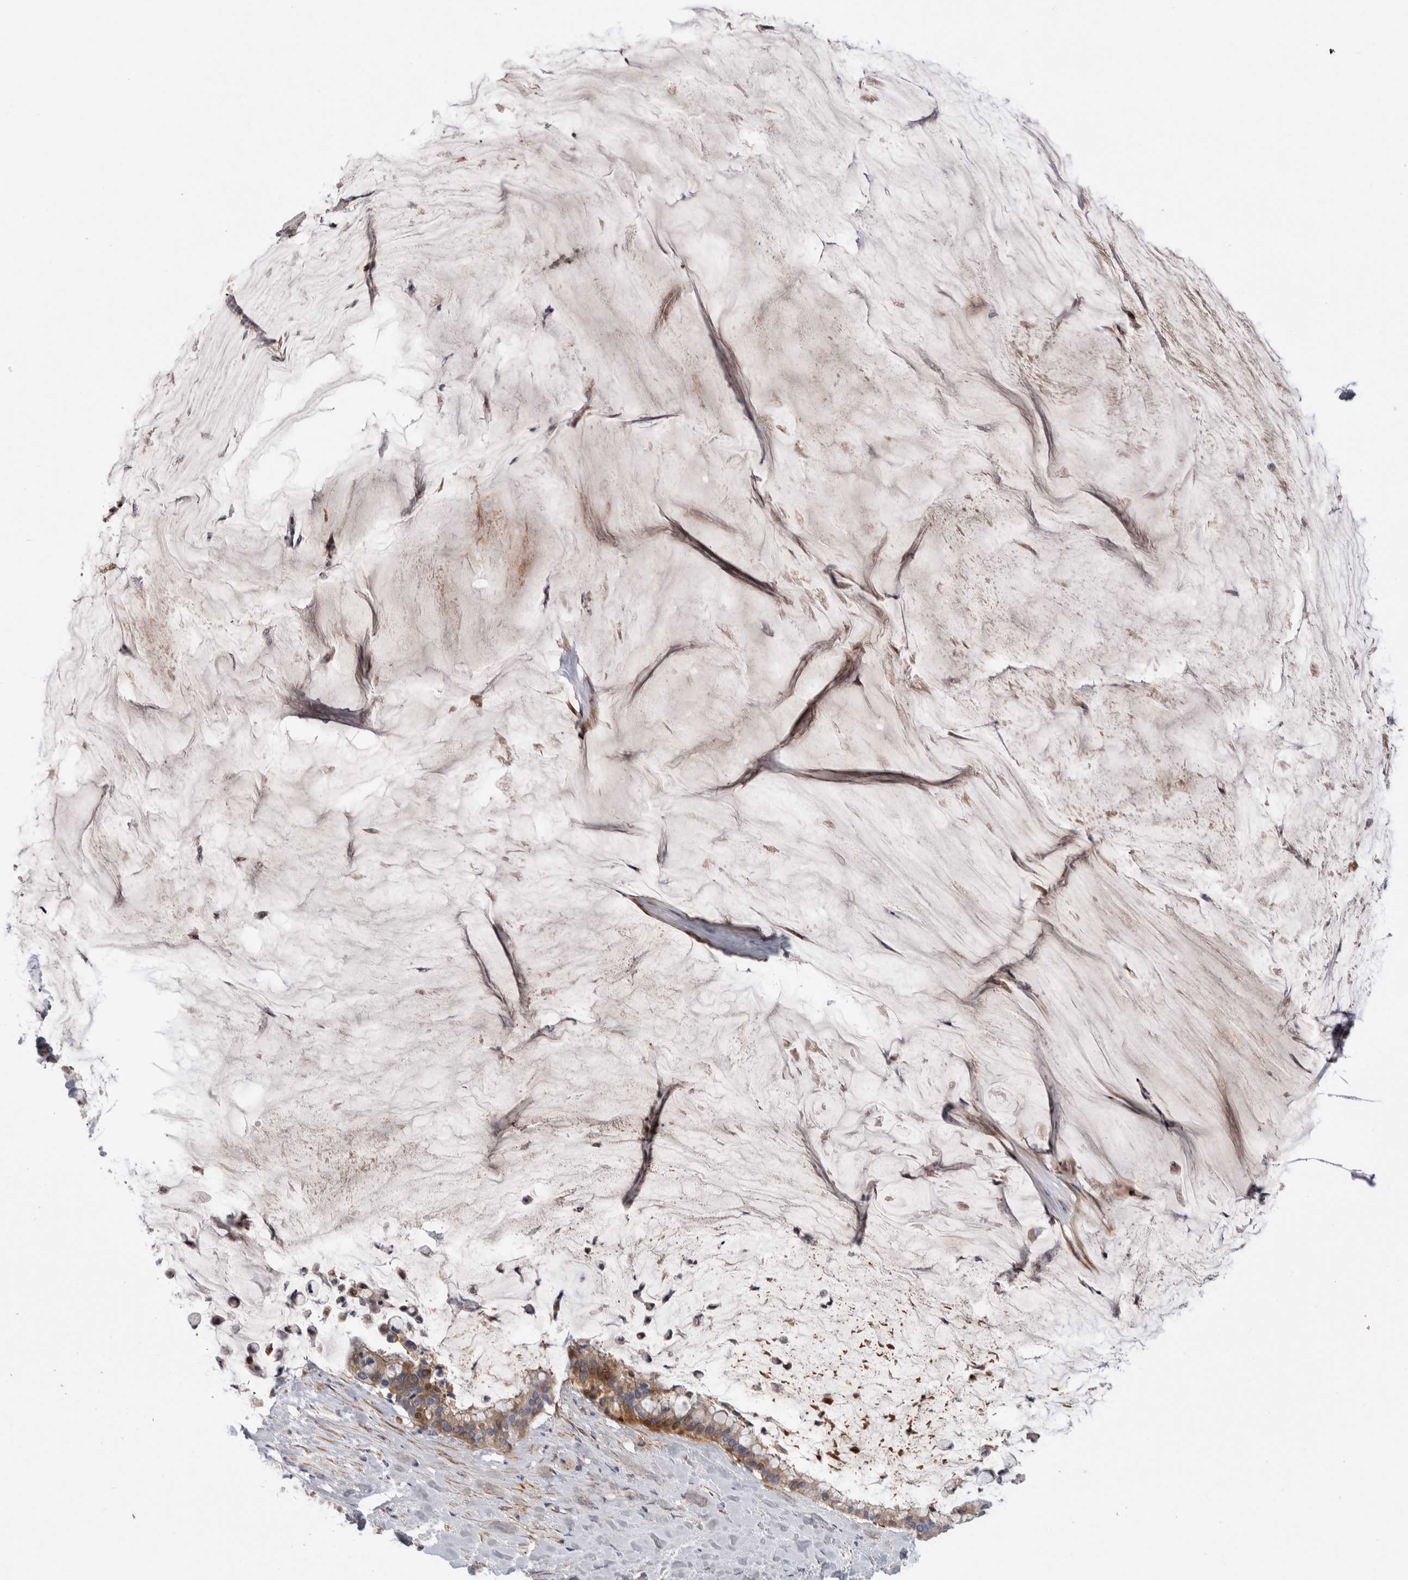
{"staining": {"intensity": "moderate", "quantity": ">75%", "location": "cytoplasmic/membranous"}, "tissue": "pancreatic cancer", "cell_type": "Tumor cells", "image_type": "cancer", "snomed": [{"axis": "morphology", "description": "Adenocarcinoma, NOS"}, {"axis": "topography", "description": "Pancreas"}], "caption": "Immunohistochemical staining of pancreatic cancer displays medium levels of moderate cytoplasmic/membranous expression in approximately >75% of tumor cells.", "gene": "PSMG3", "patient": {"sex": "male", "age": 41}}